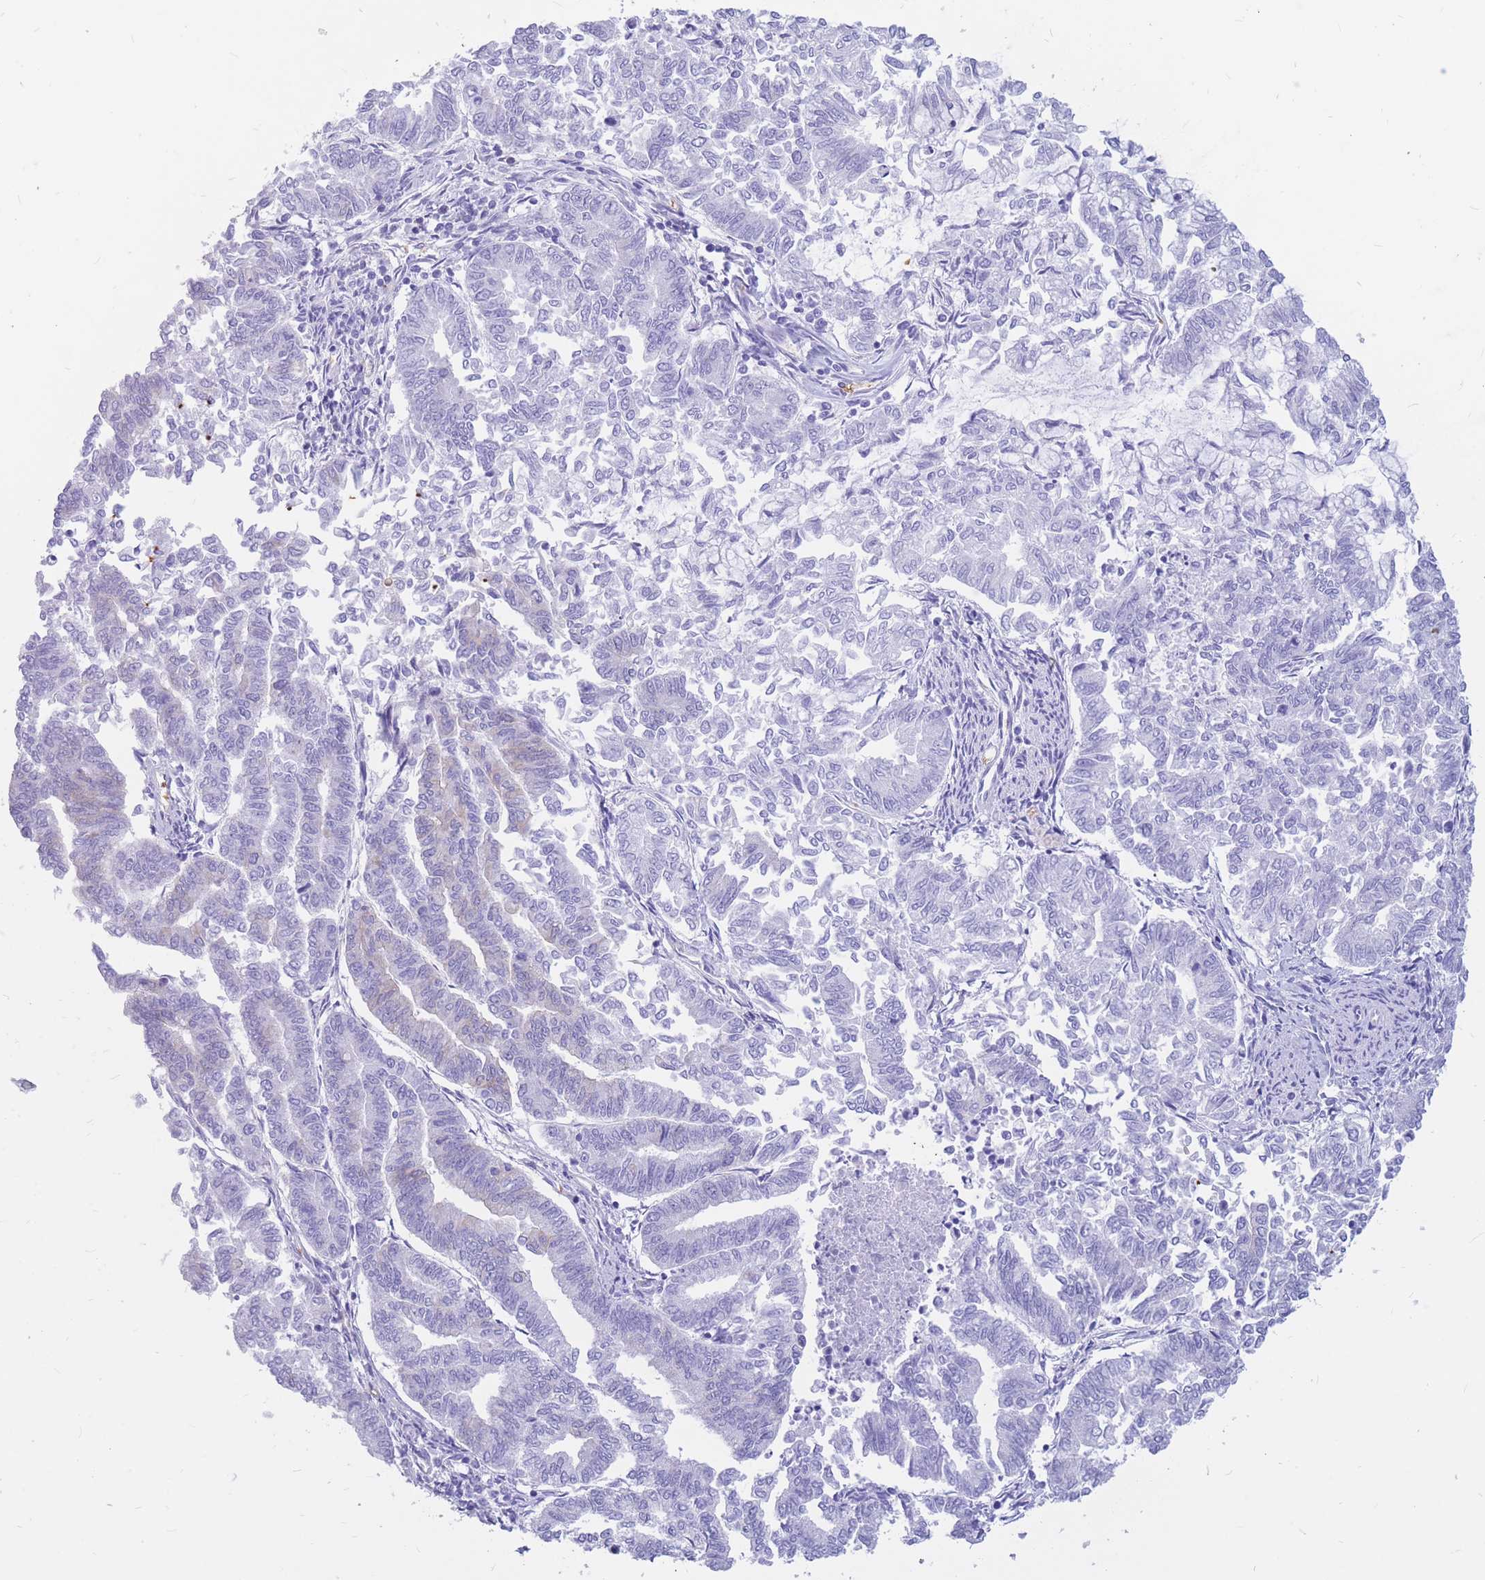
{"staining": {"intensity": "negative", "quantity": "none", "location": "none"}, "tissue": "endometrial cancer", "cell_type": "Tumor cells", "image_type": "cancer", "snomed": [{"axis": "morphology", "description": "Adenocarcinoma, NOS"}, {"axis": "topography", "description": "Endometrium"}], "caption": "The micrograph demonstrates no staining of tumor cells in endometrial adenocarcinoma. The staining was performed using DAB (3,3'-diaminobenzidine) to visualize the protein expression in brown, while the nuclei were stained in blue with hematoxylin (Magnification: 20x).", "gene": "ADD2", "patient": {"sex": "female", "age": 79}}